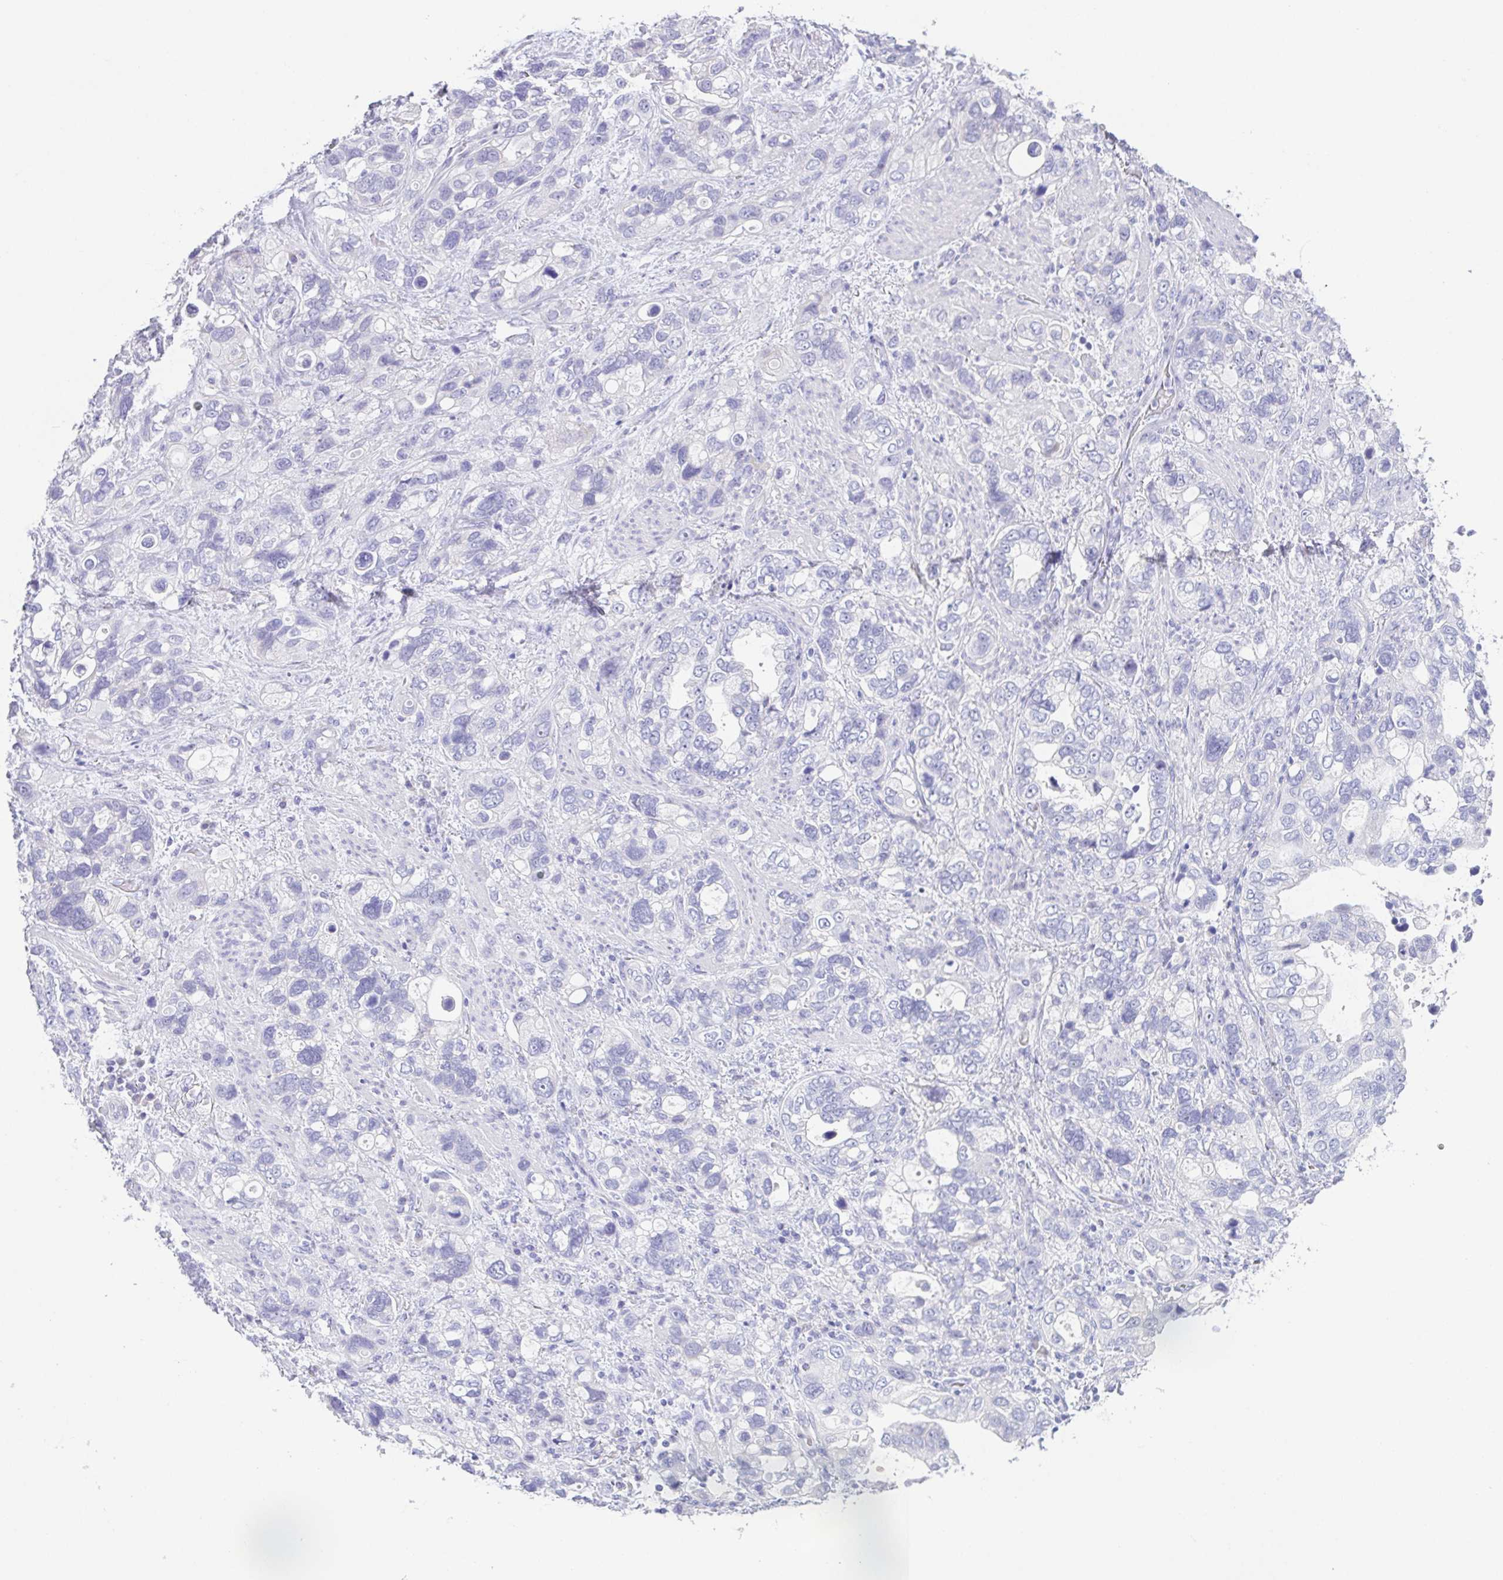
{"staining": {"intensity": "negative", "quantity": "none", "location": "none"}, "tissue": "stomach cancer", "cell_type": "Tumor cells", "image_type": "cancer", "snomed": [{"axis": "morphology", "description": "Adenocarcinoma, NOS"}, {"axis": "topography", "description": "Stomach, upper"}], "caption": "Tumor cells show no significant expression in stomach adenocarcinoma.", "gene": "HAPLN2", "patient": {"sex": "female", "age": 81}}